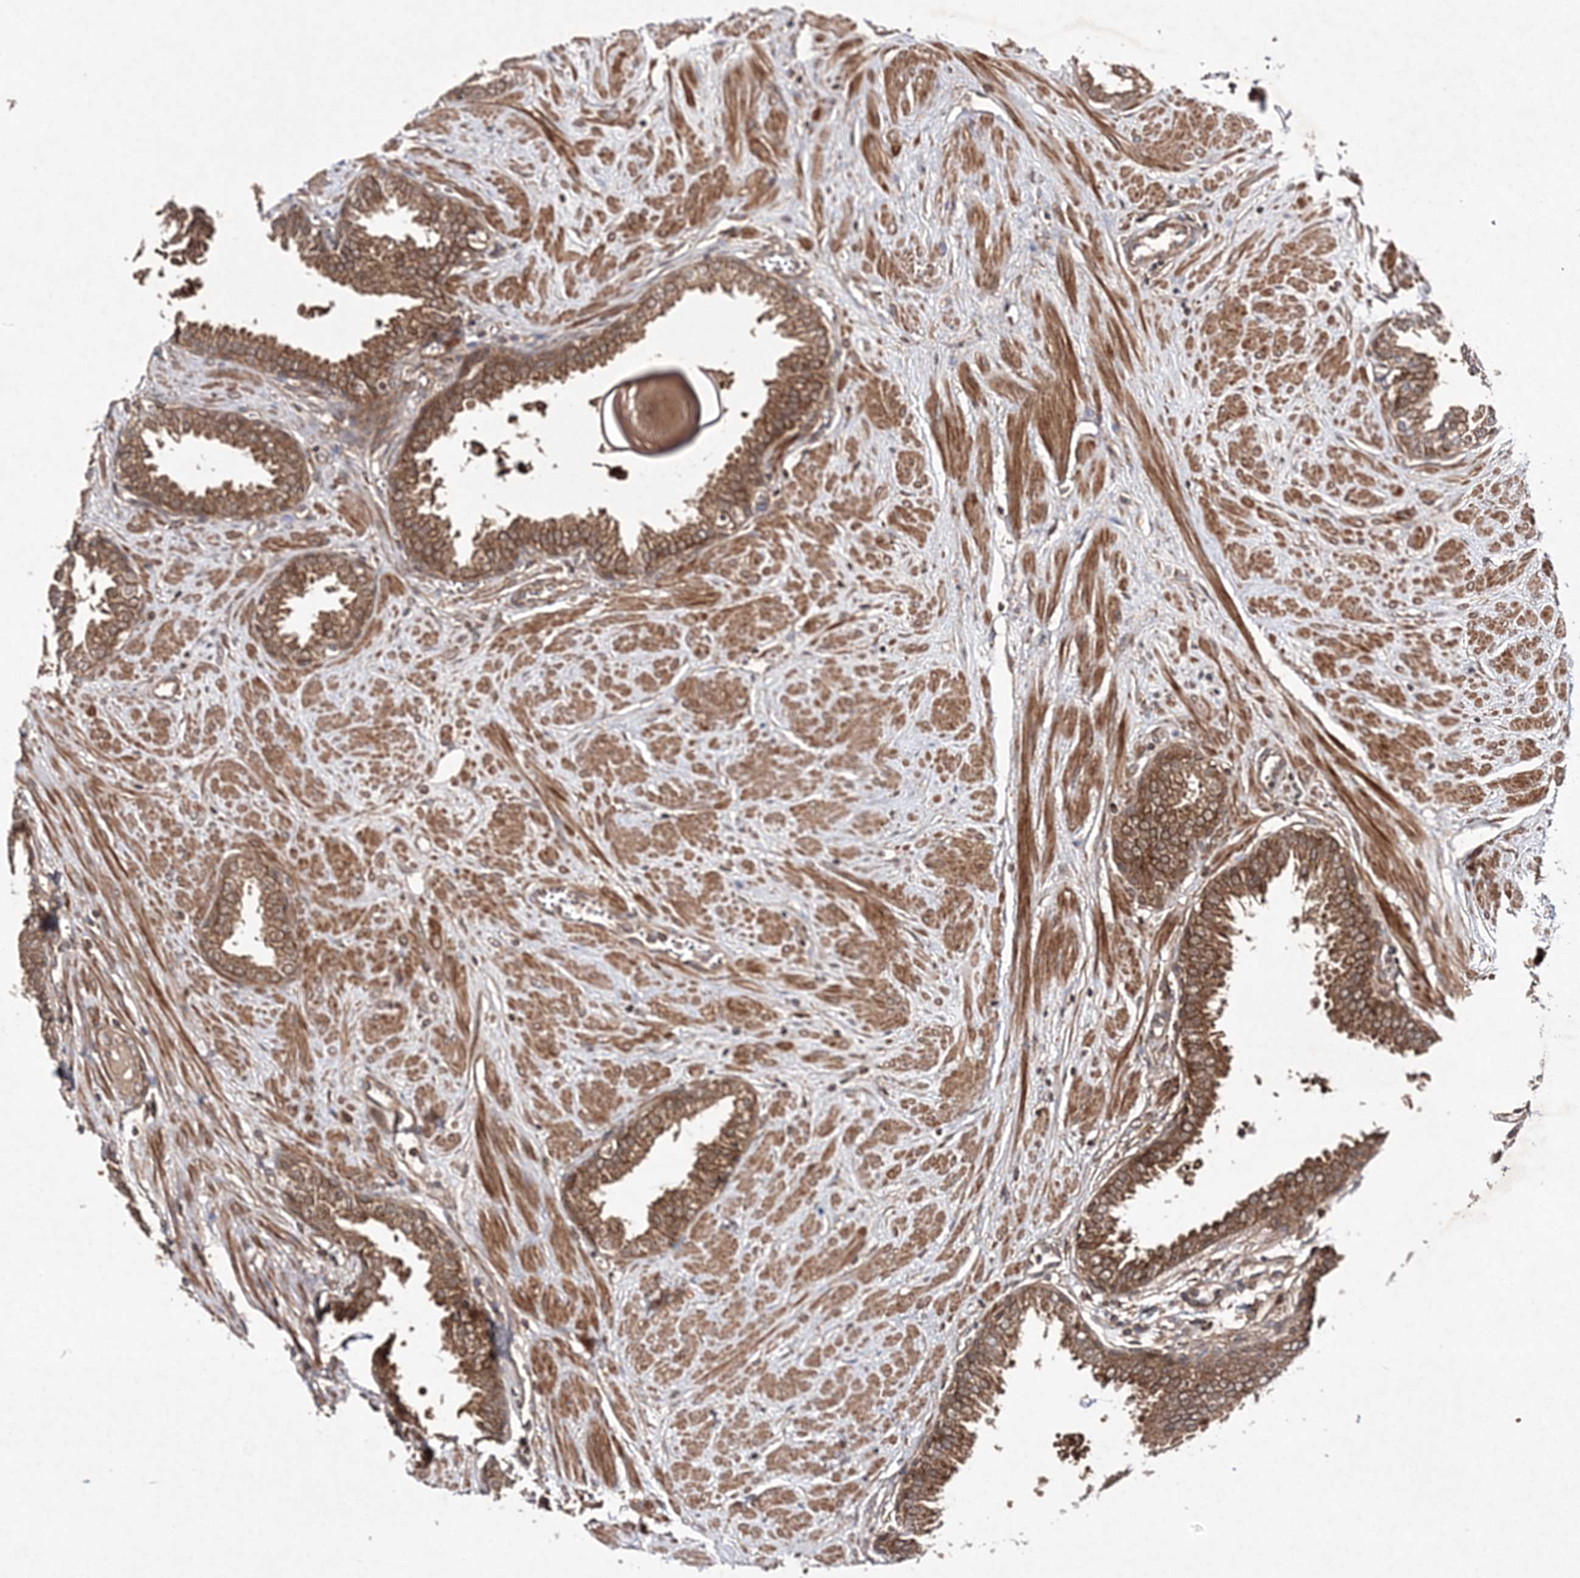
{"staining": {"intensity": "moderate", "quantity": ">75%", "location": "cytoplasmic/membranous"}, "tissue": "prostate", "cell_type": "Glandular cells", "image_type": "normal", "snomed": [{"axis": "morphology", "description": "Normal tissue, NOS"}, {"axis": "topography", "description": "Prostate"}], "caption": "This photomicrograph shows immunohistochemistry (IHC) staining of normal human prostate, with medium moderate cytoplasmic/membranous expression in approximately >75% of glandular cells.", "gene": "TMEM9B", "patient": {"sex": "male", "age": 51}}